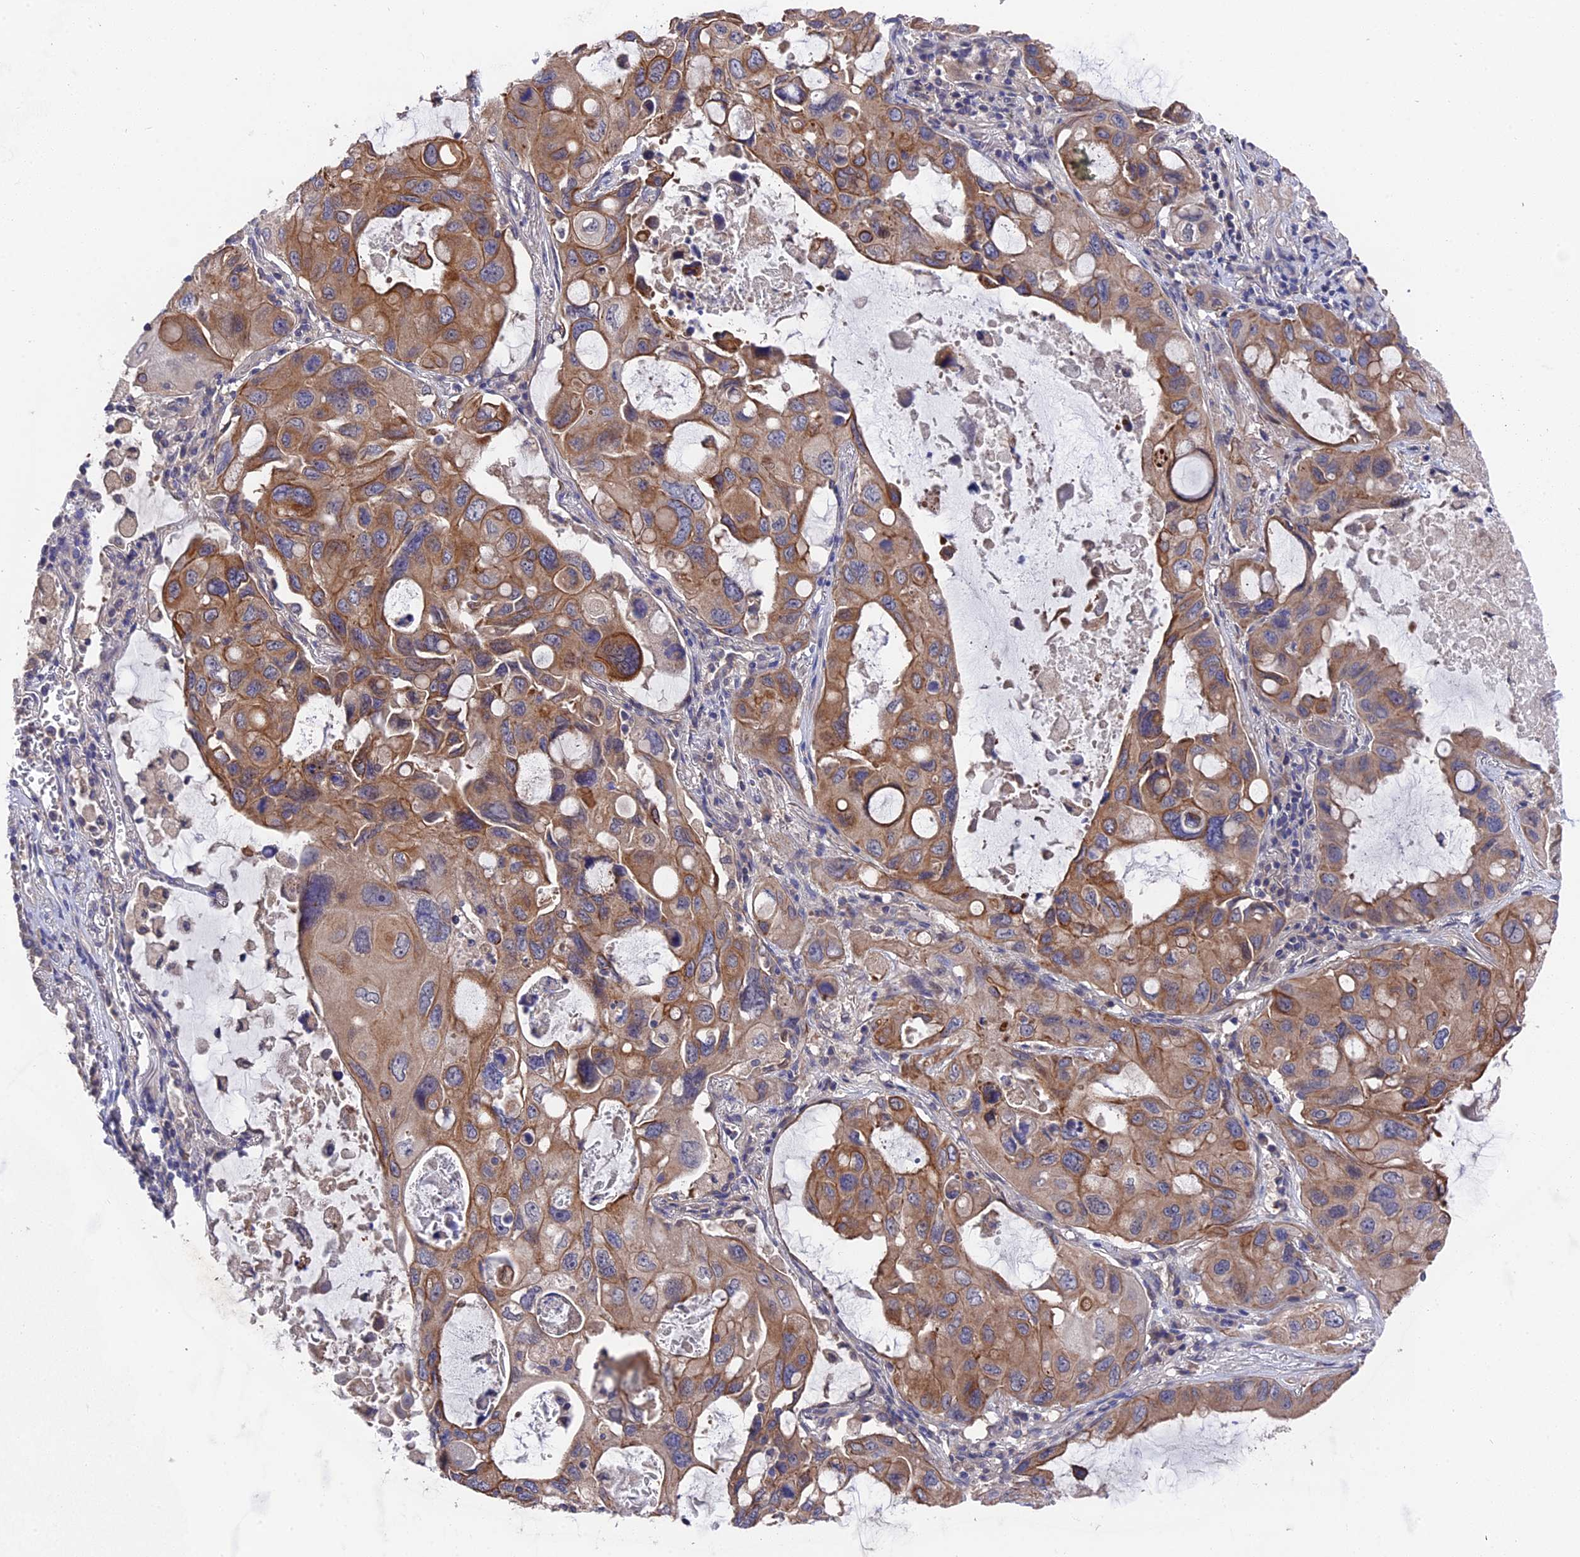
{"staining": {"intensity": "moderate", "quantity": ">75%", "location": "cytoplasmic/membranous"}, "tissue": "lung cancer", "cell_type": "Tumor cells", "image_type": "cancer", "snomed": [{"axis": "morphology", "description": "Squamous cell carcinoma, NOS"}, {"axis": "topography", "description": "Lung"}], "caption": "This is a micrograph of immunohistochemistry staining of lung squamous cell carcinoma, which shows moderate positivity in the cytoplasmic/membranous of tumor cells.", "gene": "ZCCHC2", "patient": {"sex": "female", "age": 73}}